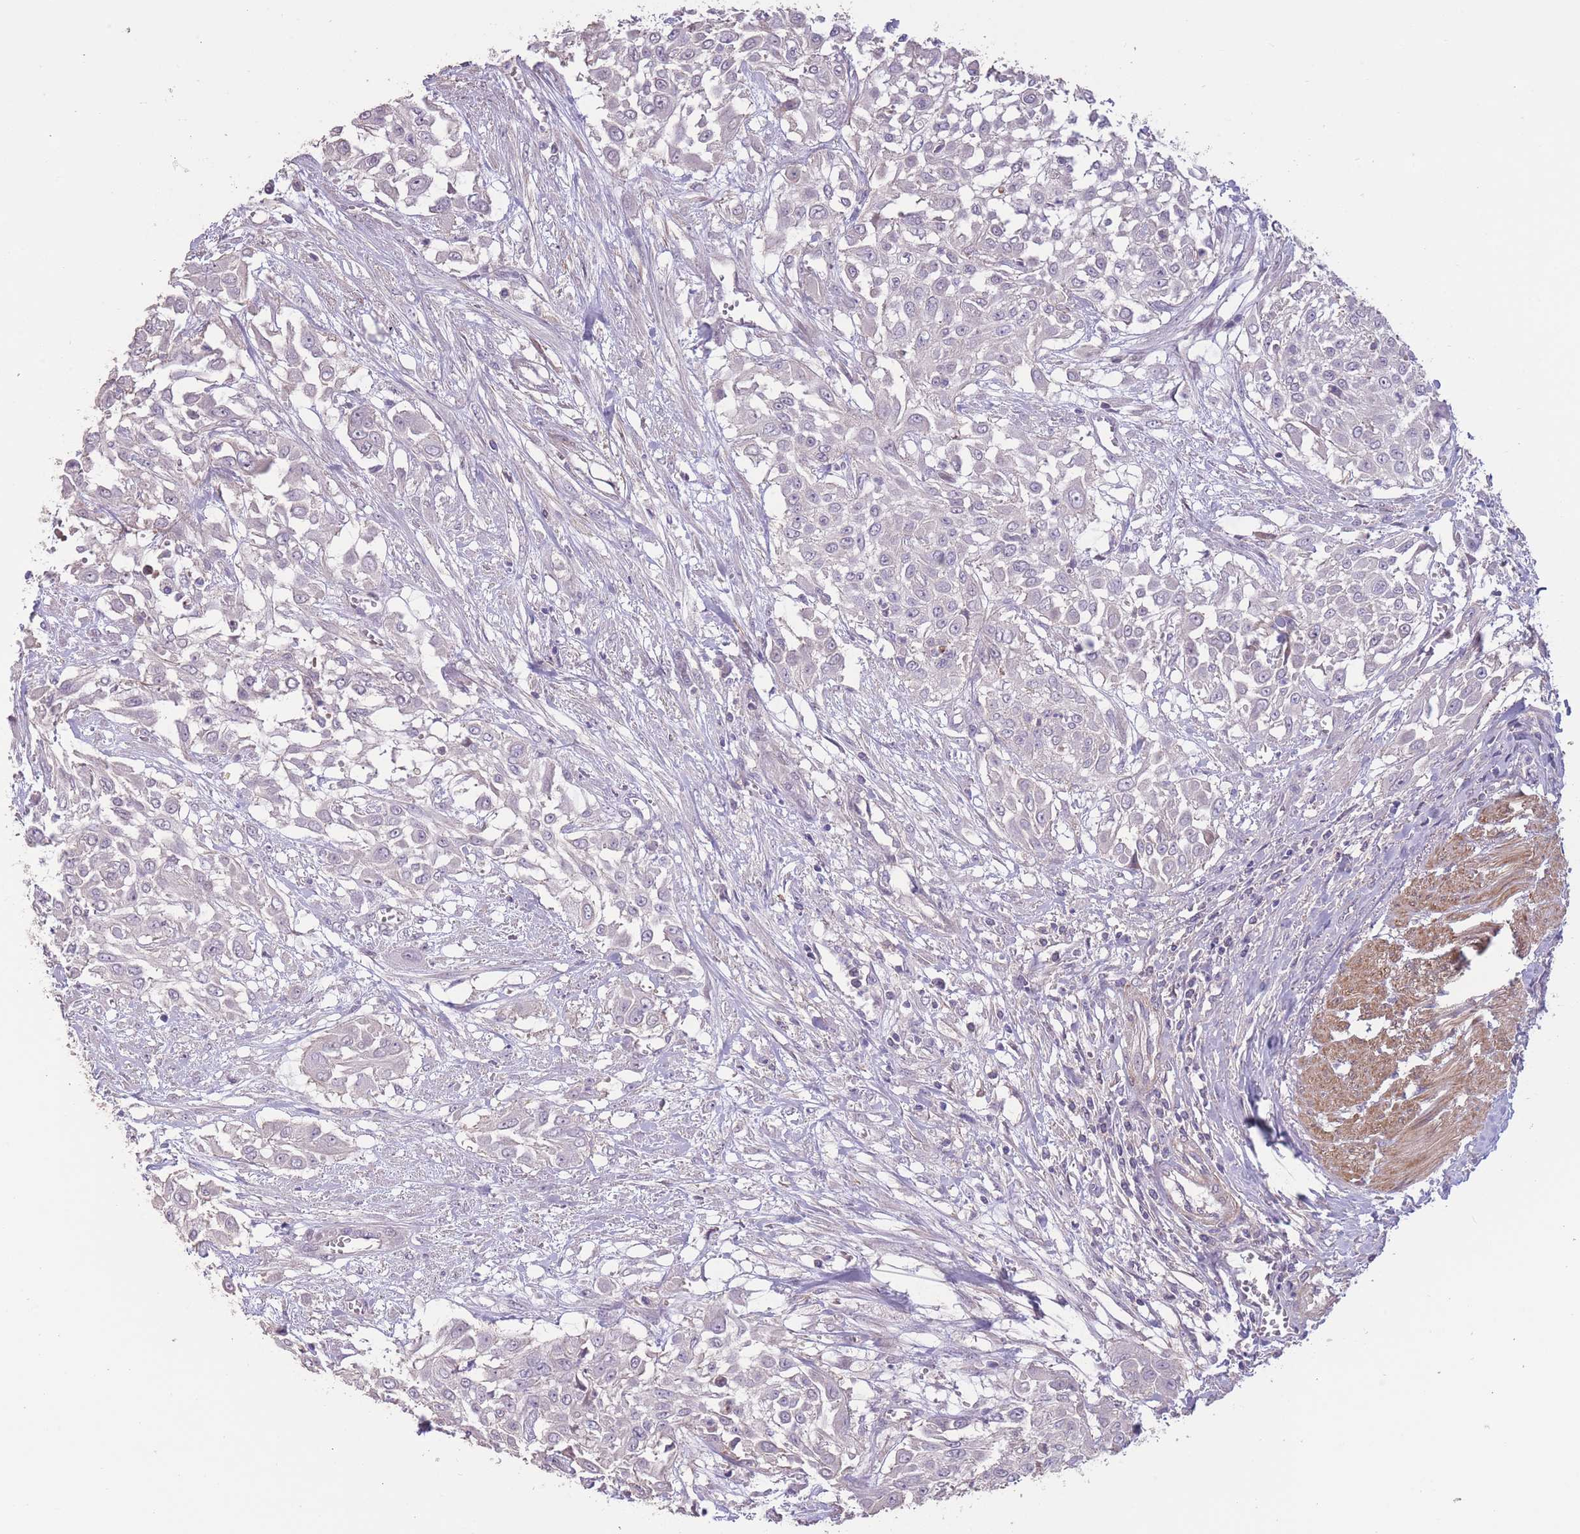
{"staining": {"intensity": "negative", "quantity": "none", "location": "none"}, "tissue": "urothelial cancer", "cell_type": "Tumor cells", "image_type": "cancer", "snomed": [{"axis": "morphology", "description": "Urothelial carcinoma, High grade"}, {"axis": "topography", "description": "Urinary bladder"}], "caption": "Immunohistochemistry (IHC) of human urothelial cancer demonstrates no expression in tumor cells. (Brightfield microscopy of DAB (3,3'-diaminobenzidine) immunohistochemistry (IHC) at high magnification).", "gene": "RSPH10B", "patient": {"sex": "male", "age": 57}}